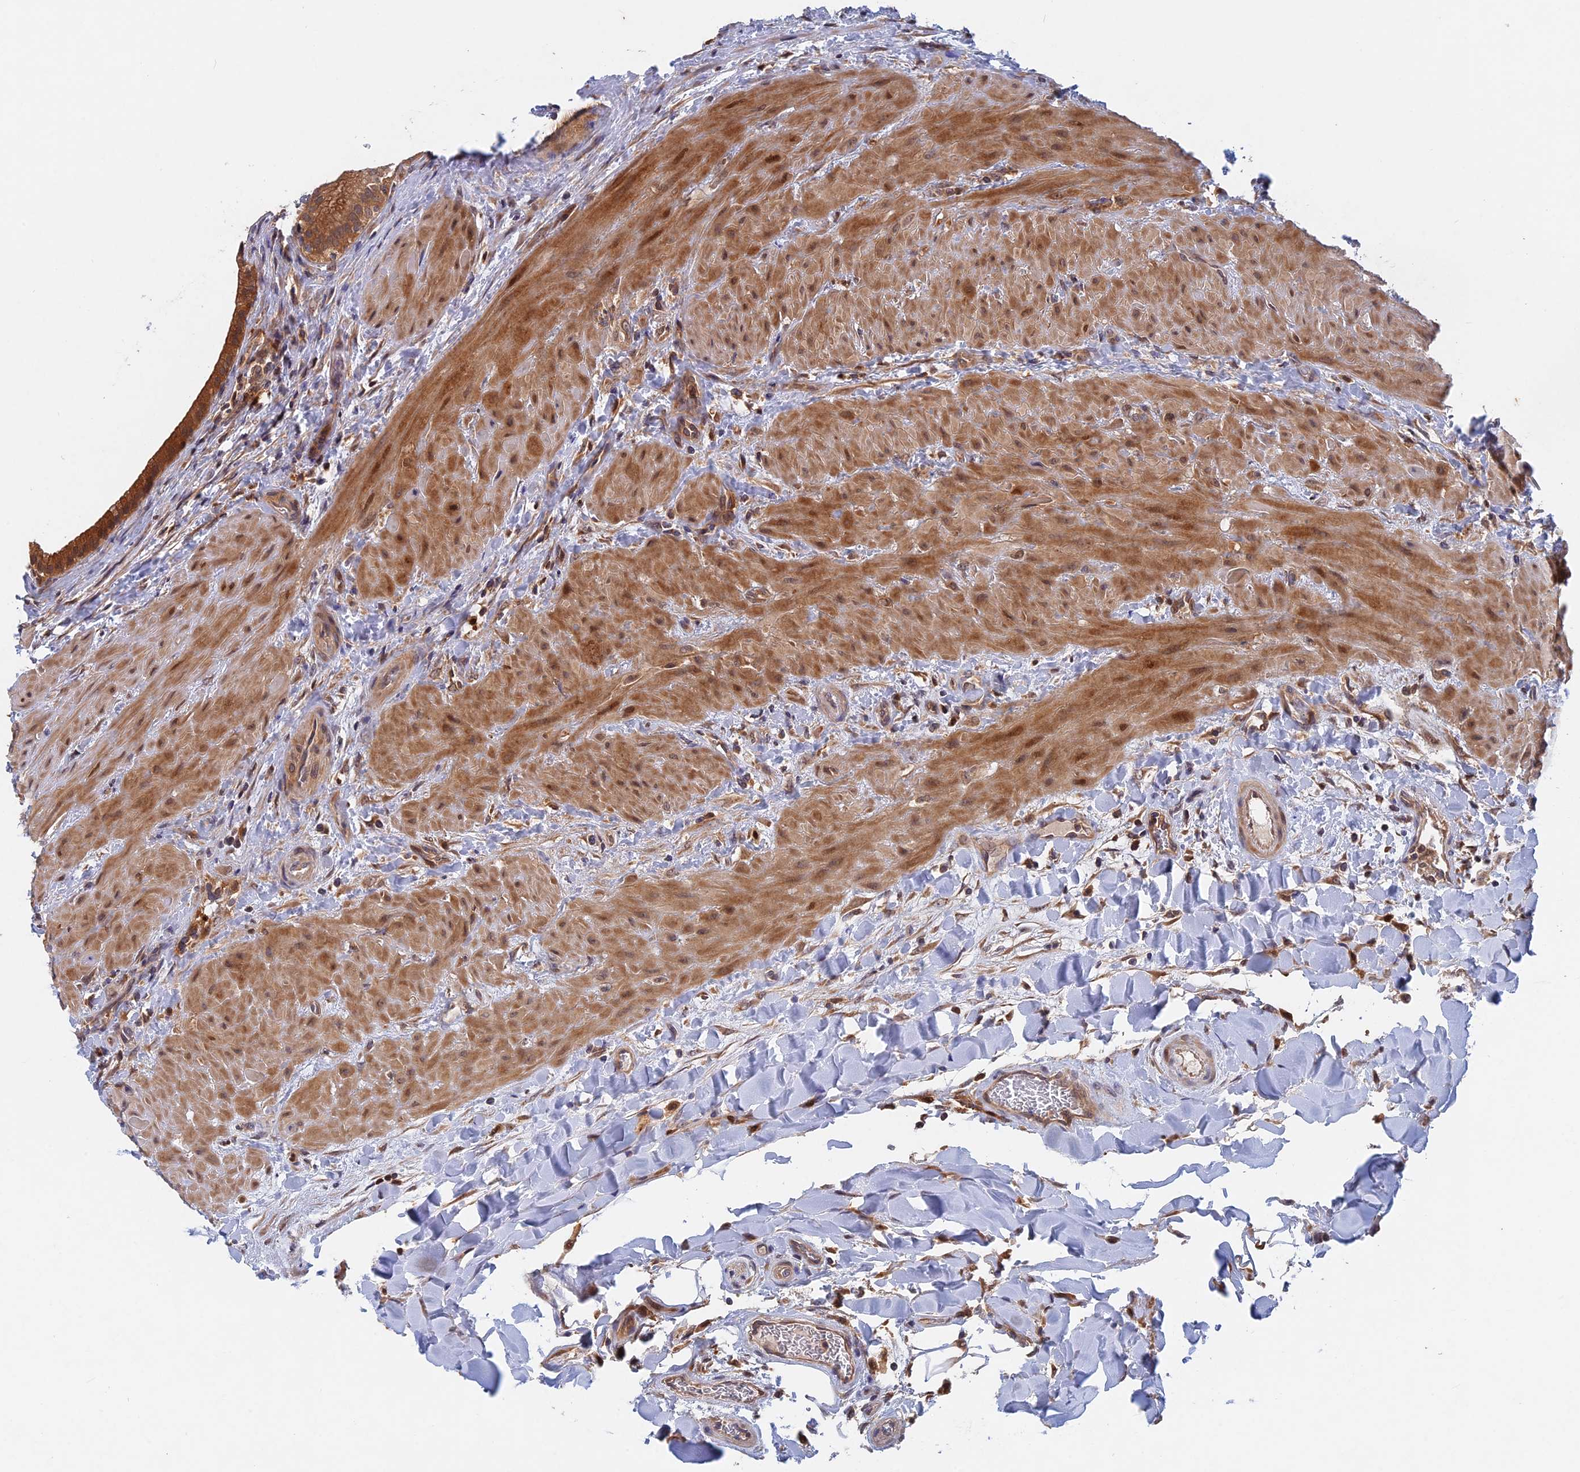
{"staining": {"intensity": "strong", "quantity": ">75%", "location": "cytoplasmic/membranous"}, "tissue": "gallbladder", "cell_type": "Glandular cells", "image_type": "normal", "snomed": [{"axis": "morphology", "description": "Normal tissue, NOS"}, {"axis": "topography", "description": "Gallbladder"}], "caption": "Immunohistochemical staining of unremarkable gallbladder displays high levels of strong cytoplasmic/membranous positivity in approximately >75% of glandular cells. The staining was performed using DAB (3,3'-diaminobenzidine) to visualize the protein expression in brown, while the nuclei were stained in blue with hematoxylin (Magnification: 20x).", "gene": "BLVRA", "patient": {"sex": "male", "age": 24}}